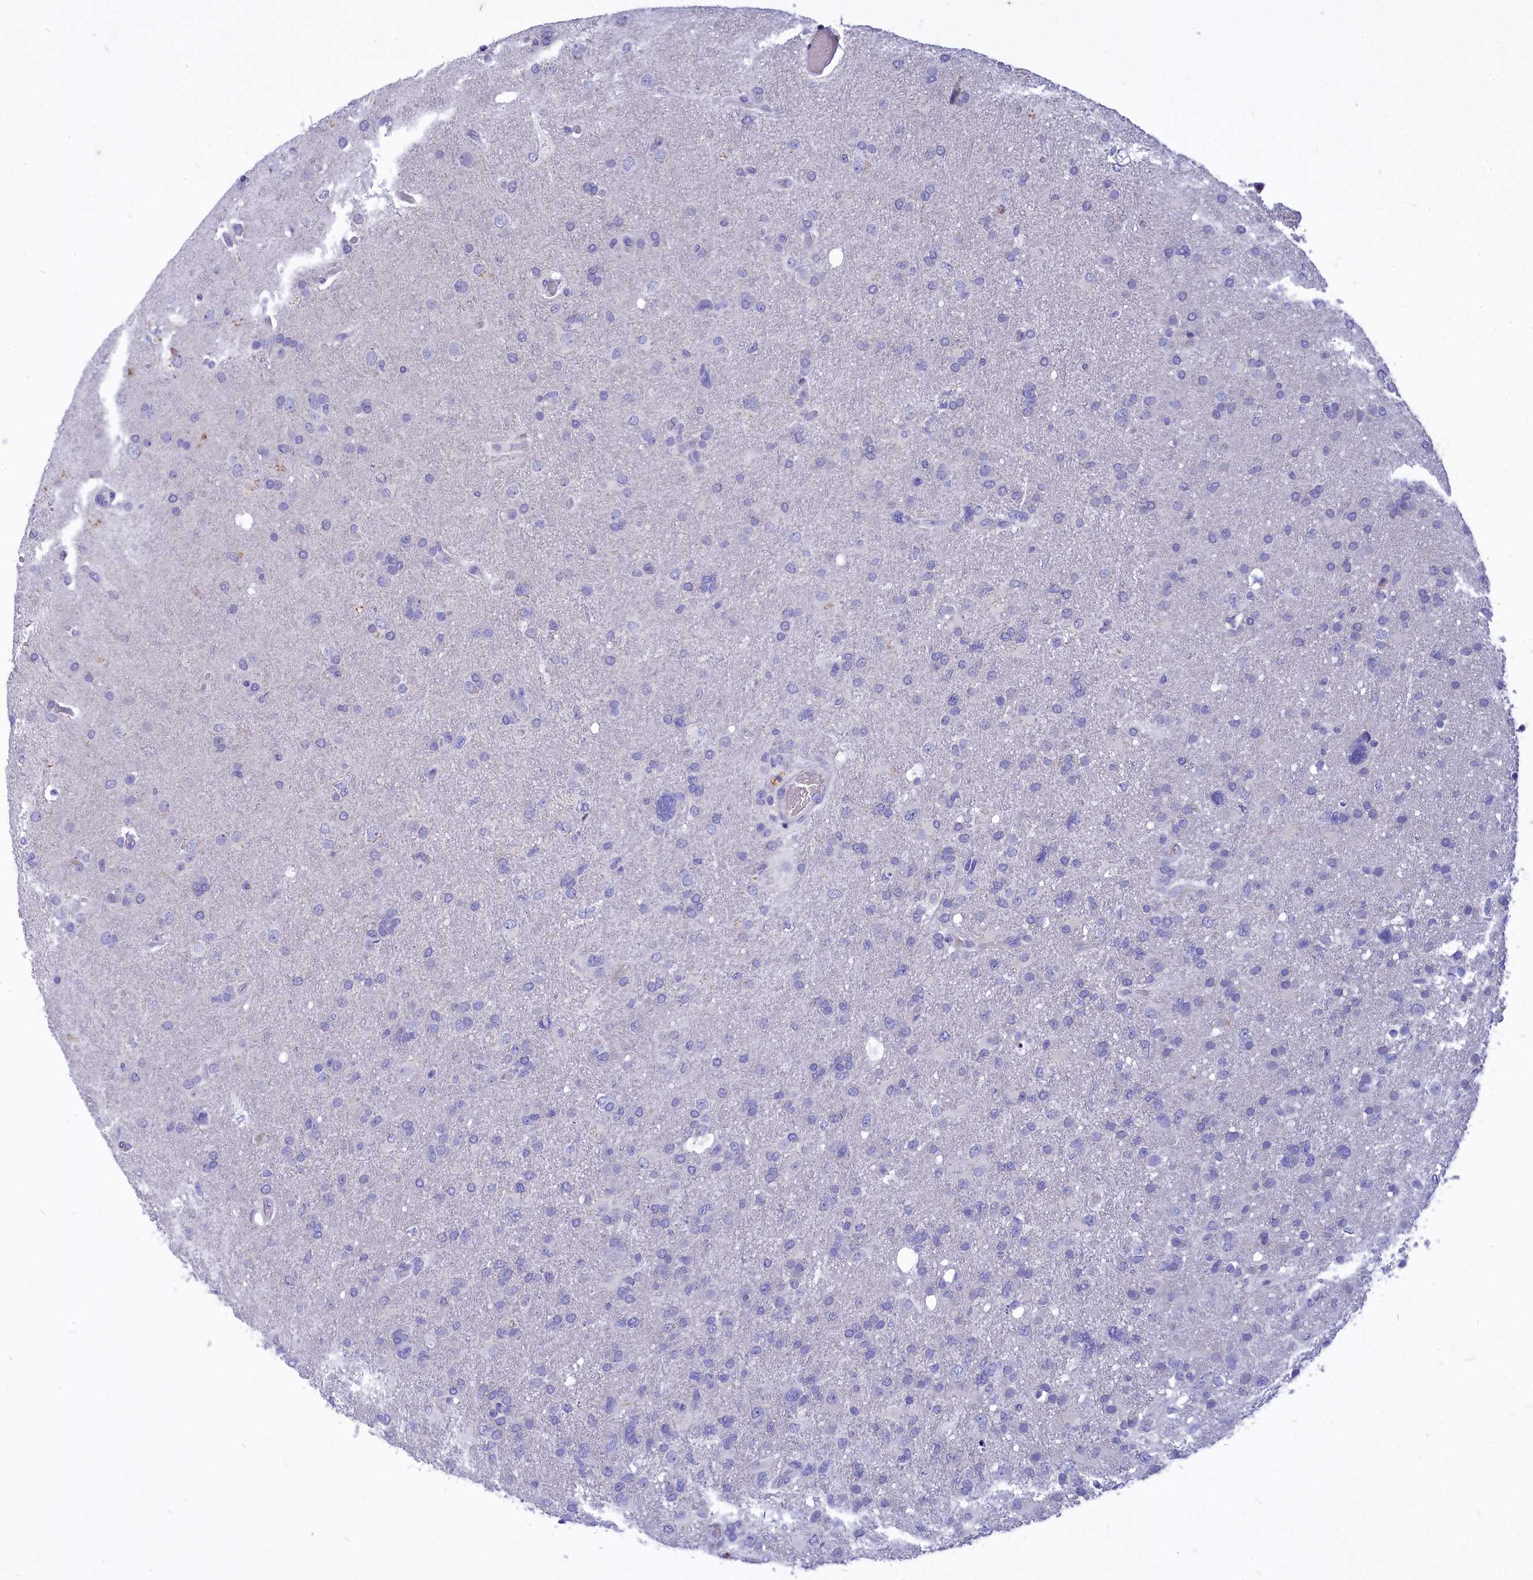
{"staining": {"intensity": "negative", "quantity": "none", "location": "none"}, "tissue": "glioma", "cell_type": "Tumor cells", "image_type": "cancer", "snomed": [{"axis": "morphology", "description": "Glioma, malignant, High grade"}, {"axis": "topography", "description": "Brain"}], "caption": "Immunohistochemistry image of neoplastic tissue: high-grade glioma (malignant) stained with DAB (3,3'-diaminobenzidine) shows no significant protein expression in tumor cells.", "gene": "DEFB119", "patient": {"sex": "male", "age": 61}}